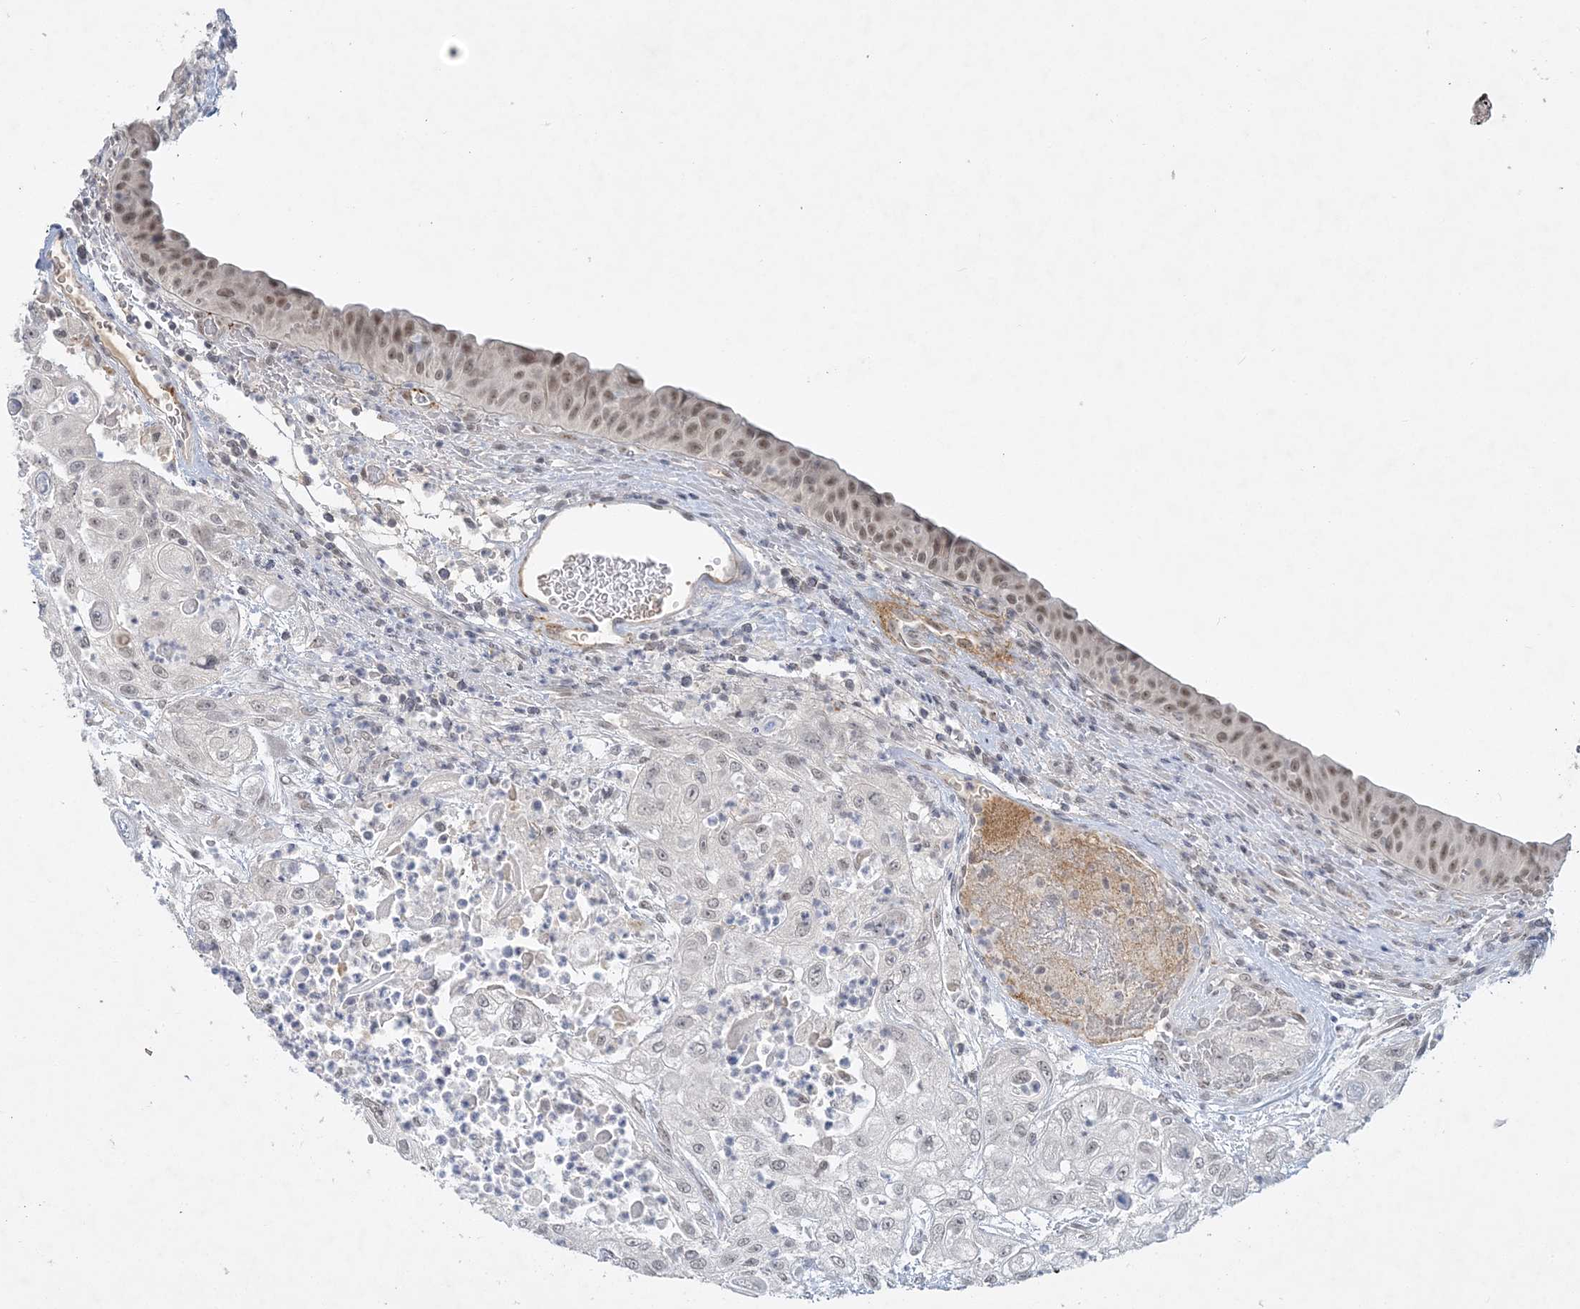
{"staining": {"intensity": "weak", "quantity": "<25%", "location": "nuclear"}, "tissue": "urothelial cancer", "cell_type": "Tumor cells", "image_type": "cancer", "snomed": [{"axis": "morphology", "description": "Urothelial carcinoma, High grade"}, {"axis": "topography", "description": "Urinary bladder"}], "caption": "Tumor cells show no significant staining in high-grade urothelial carcinoma.", "gene": "KMT2D", "patient": {"sex": "female", "age": 79}}